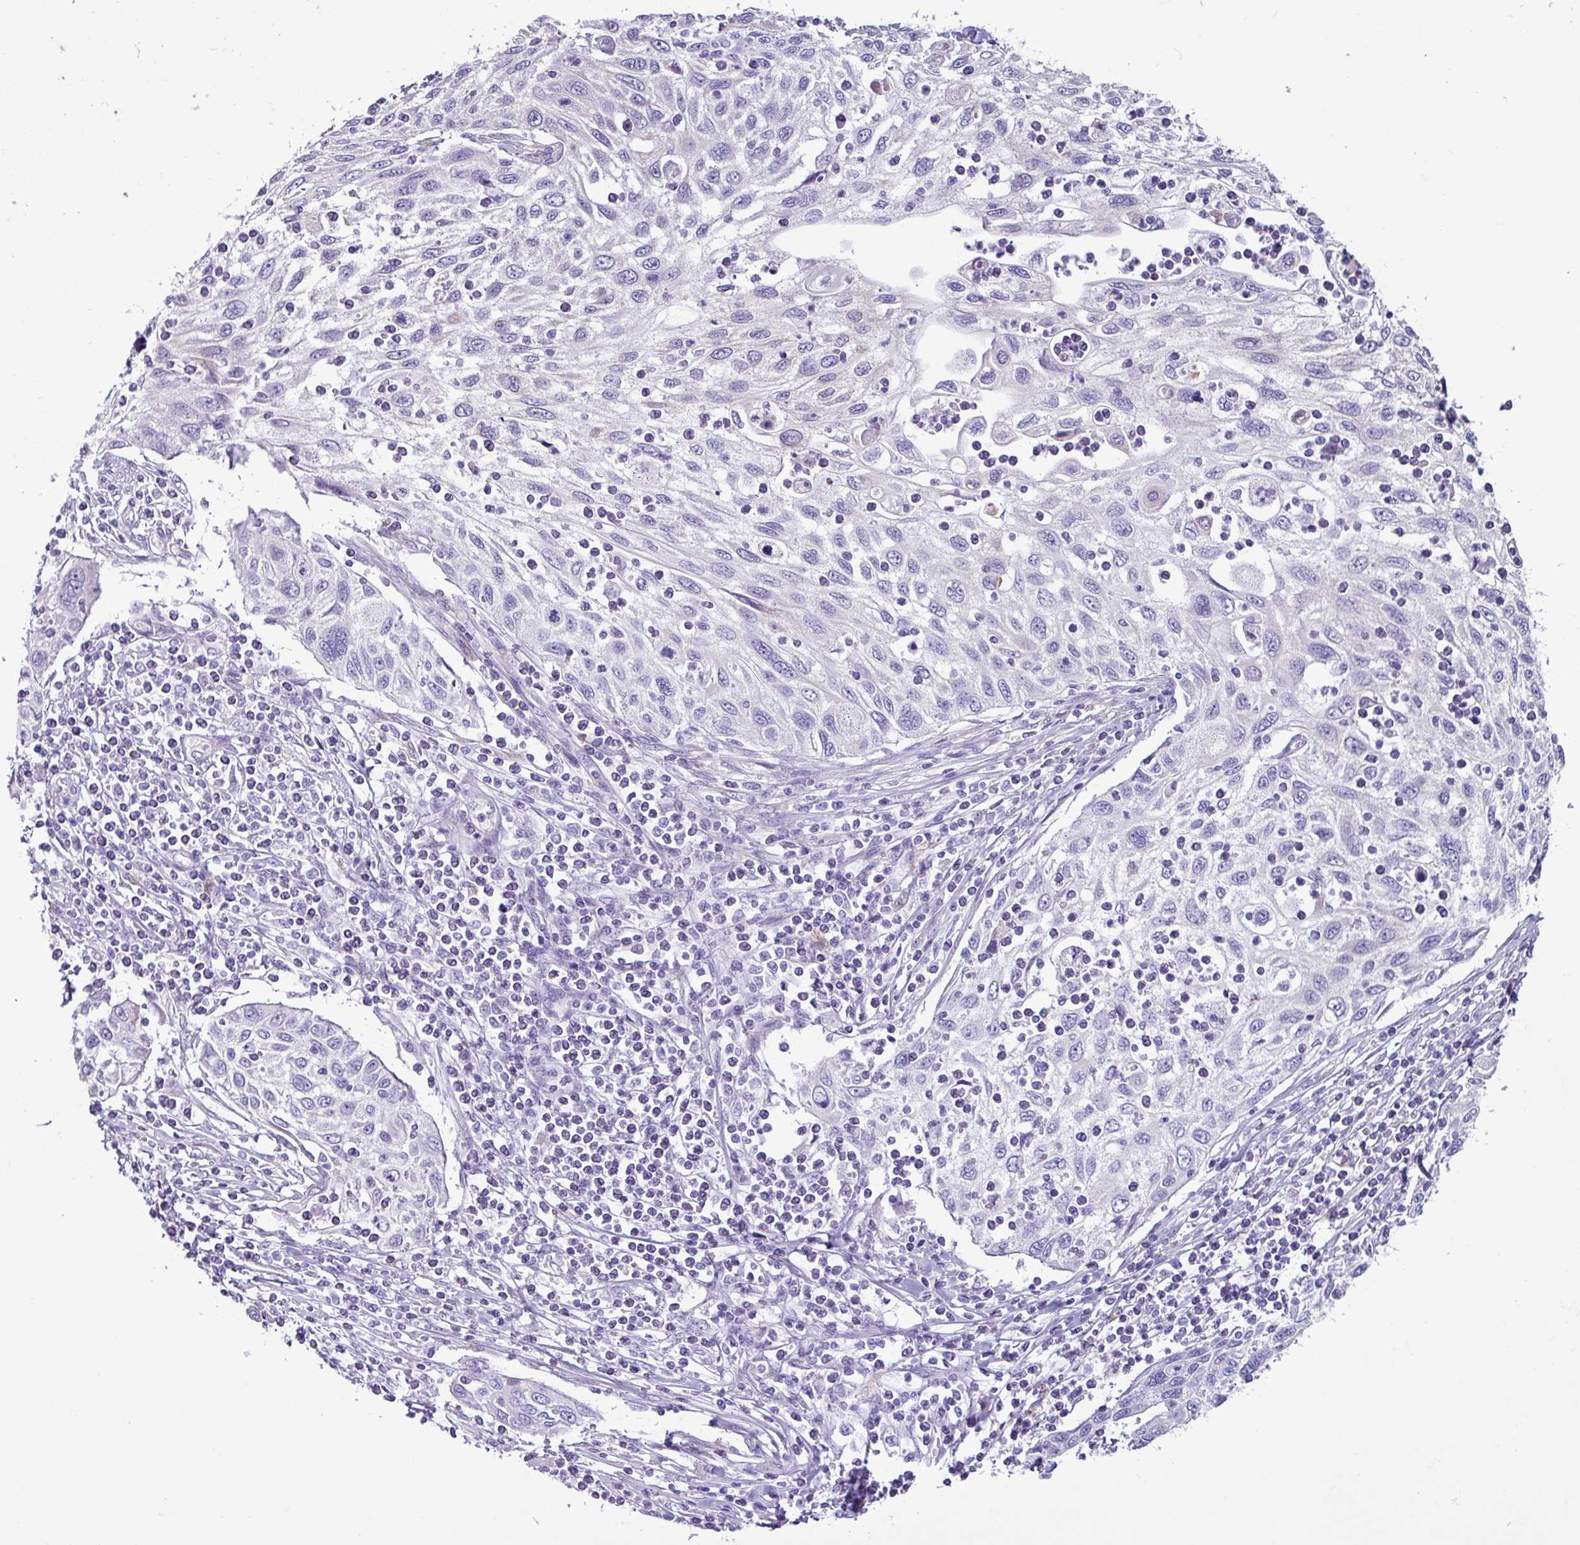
{"staining": {"intensity": "negative", "quantity": "none", "location": "none"}, "tissue": "cervical cancer", "cell_type": "Tumor cells", "image_type": "cancer", "snomed": [{"axis": "morphology", "description": "Squamous cell carcinoma, NOS"}, {"axis": "topography", "description": "Cervix"}], "caption": "Cervical squamous cell carcinoma stained for a protein using immunohistochemistry (IHC) displays no staining tumor cells.", "gene": "PPP1R35", "patient": {"sex": "female", "age": 70}}